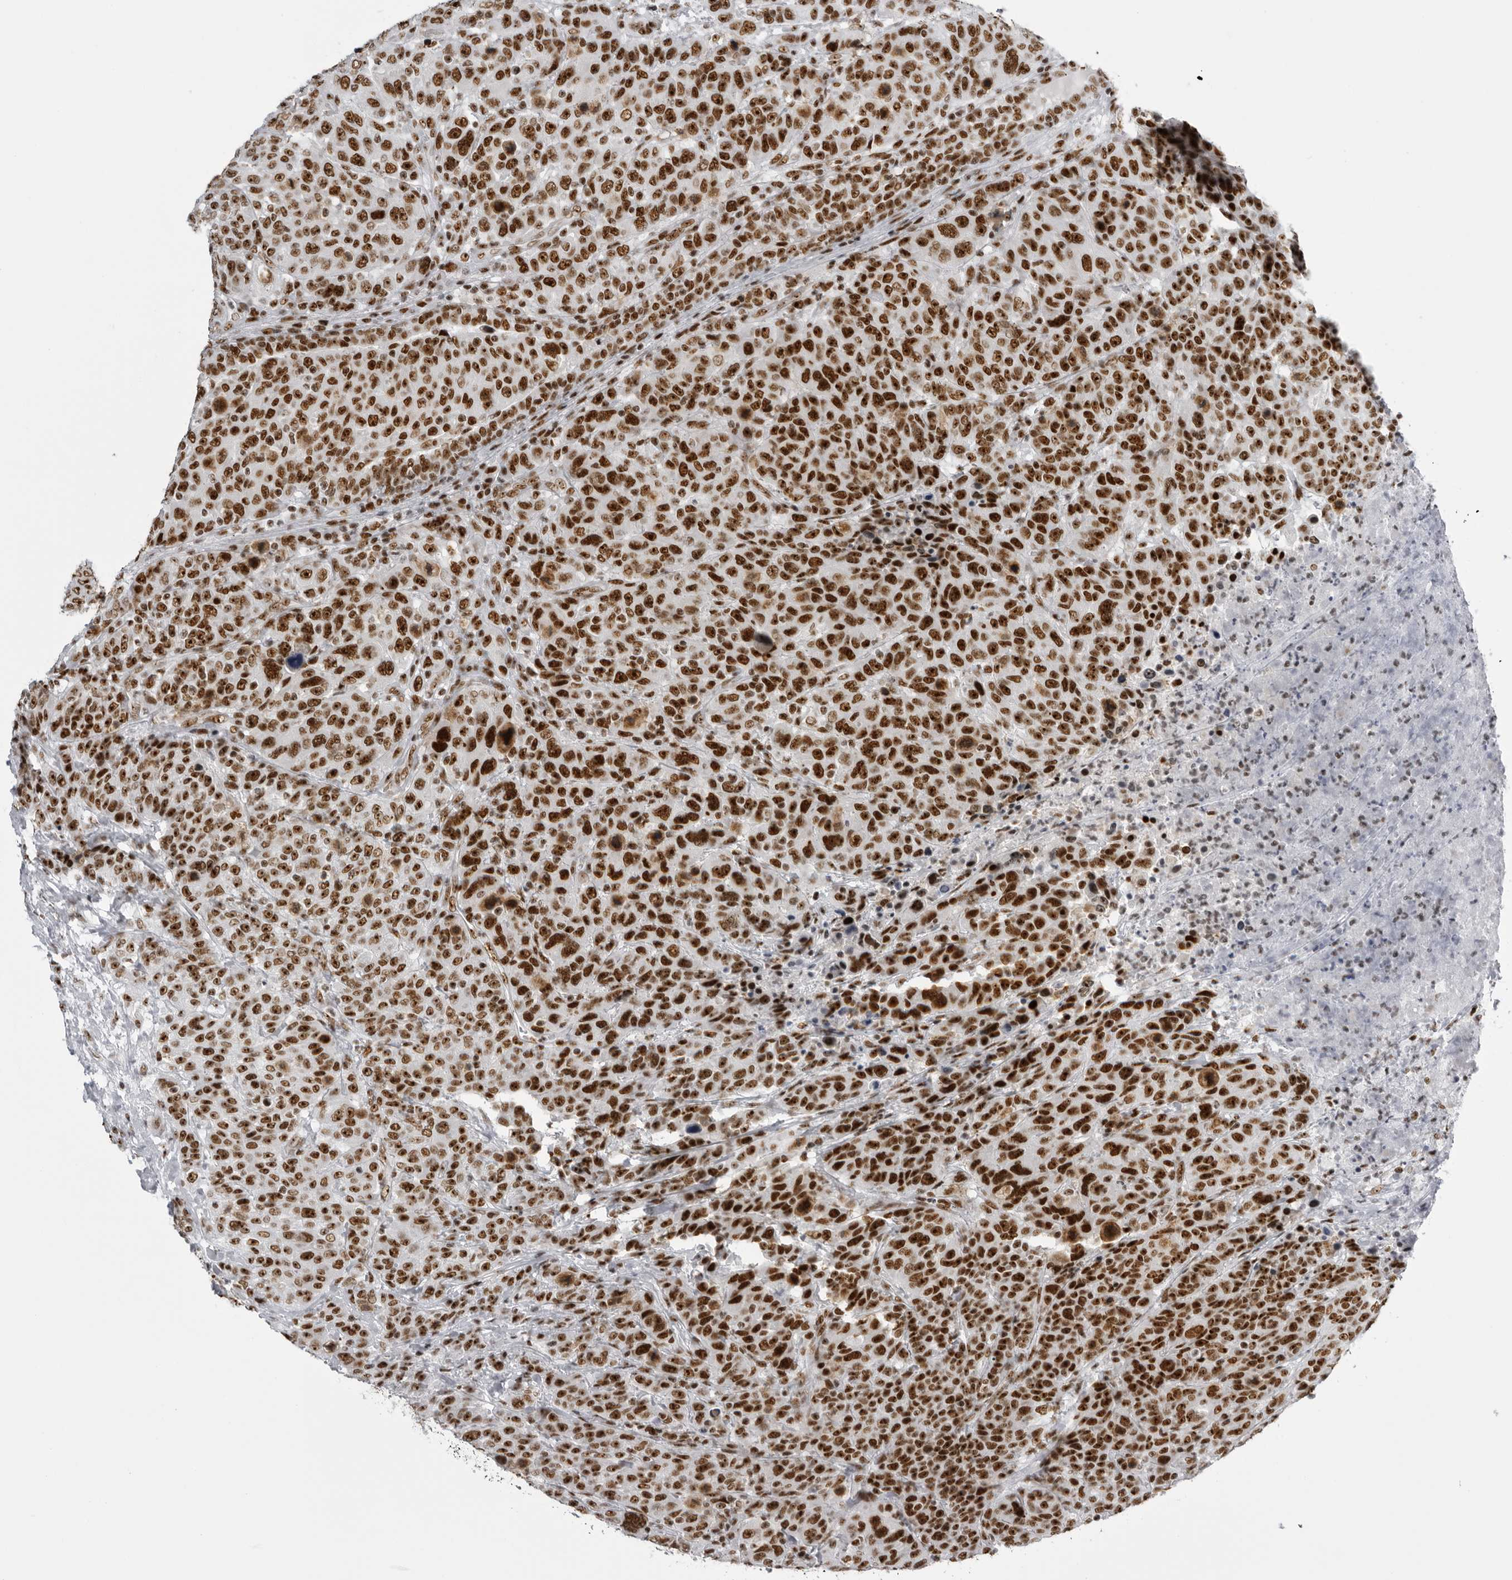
{"staining": {"intensity": "strong", "quantity": ">75%", "location": "nuclear"}, "tissue": "breast cancer", "cell_type": "Tumor cells", "image_type": "cancer", "snomed": [{"axis": "morphology", "description": "Duct carcinoma"}, {"axis": "topography", "description": "Breast"}], "caption": "The image displays a brown stain indicating the presence of a protein in the nuclear of tumor cells in breast cancer.", "gene": "DHX9", "patient": {"sex": "female", "age": 37}}